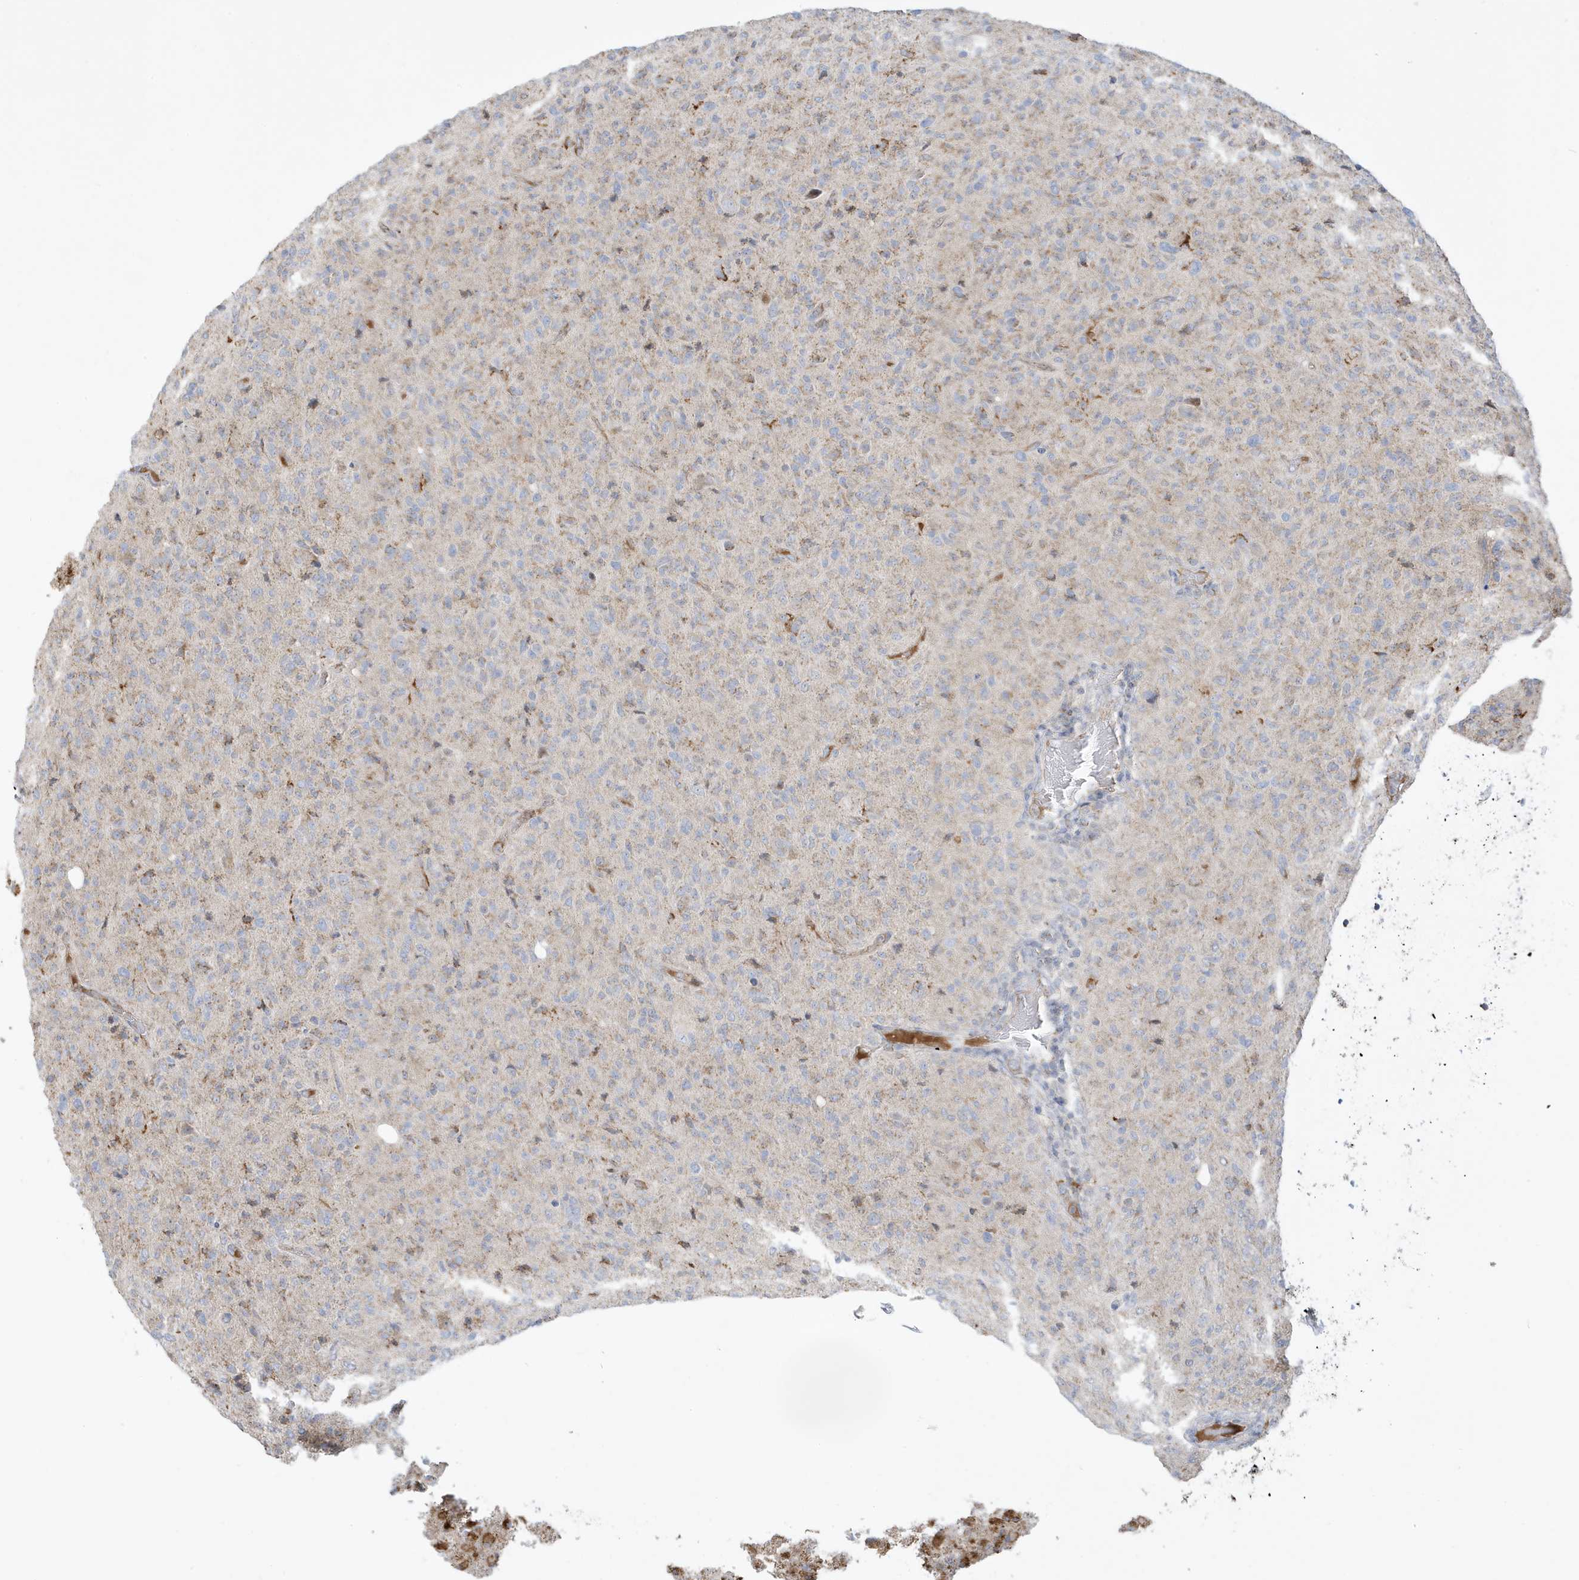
{"staining": {"intensity": "weak", "quantity": "25%-75%", "location": "cytoplasmic/membranous"}, "tissue": "glioma", "cell_type": "Tumor cells", "image_type": "cancer", "snomed": [{"axis": "morphology", "description": "Glioma, malignant, High grade"}, {"axis": "topography", "description": "Brain"}], "caption": "Immunohistochemistry (DAB) staining of malignant high-grade glioma exhibits weak cytoplasmic/membranous protein expression in approximately 25%-75% of tumor cells.", "gene": "IFT57", "patient": {"sex": "female", "age": 57}}